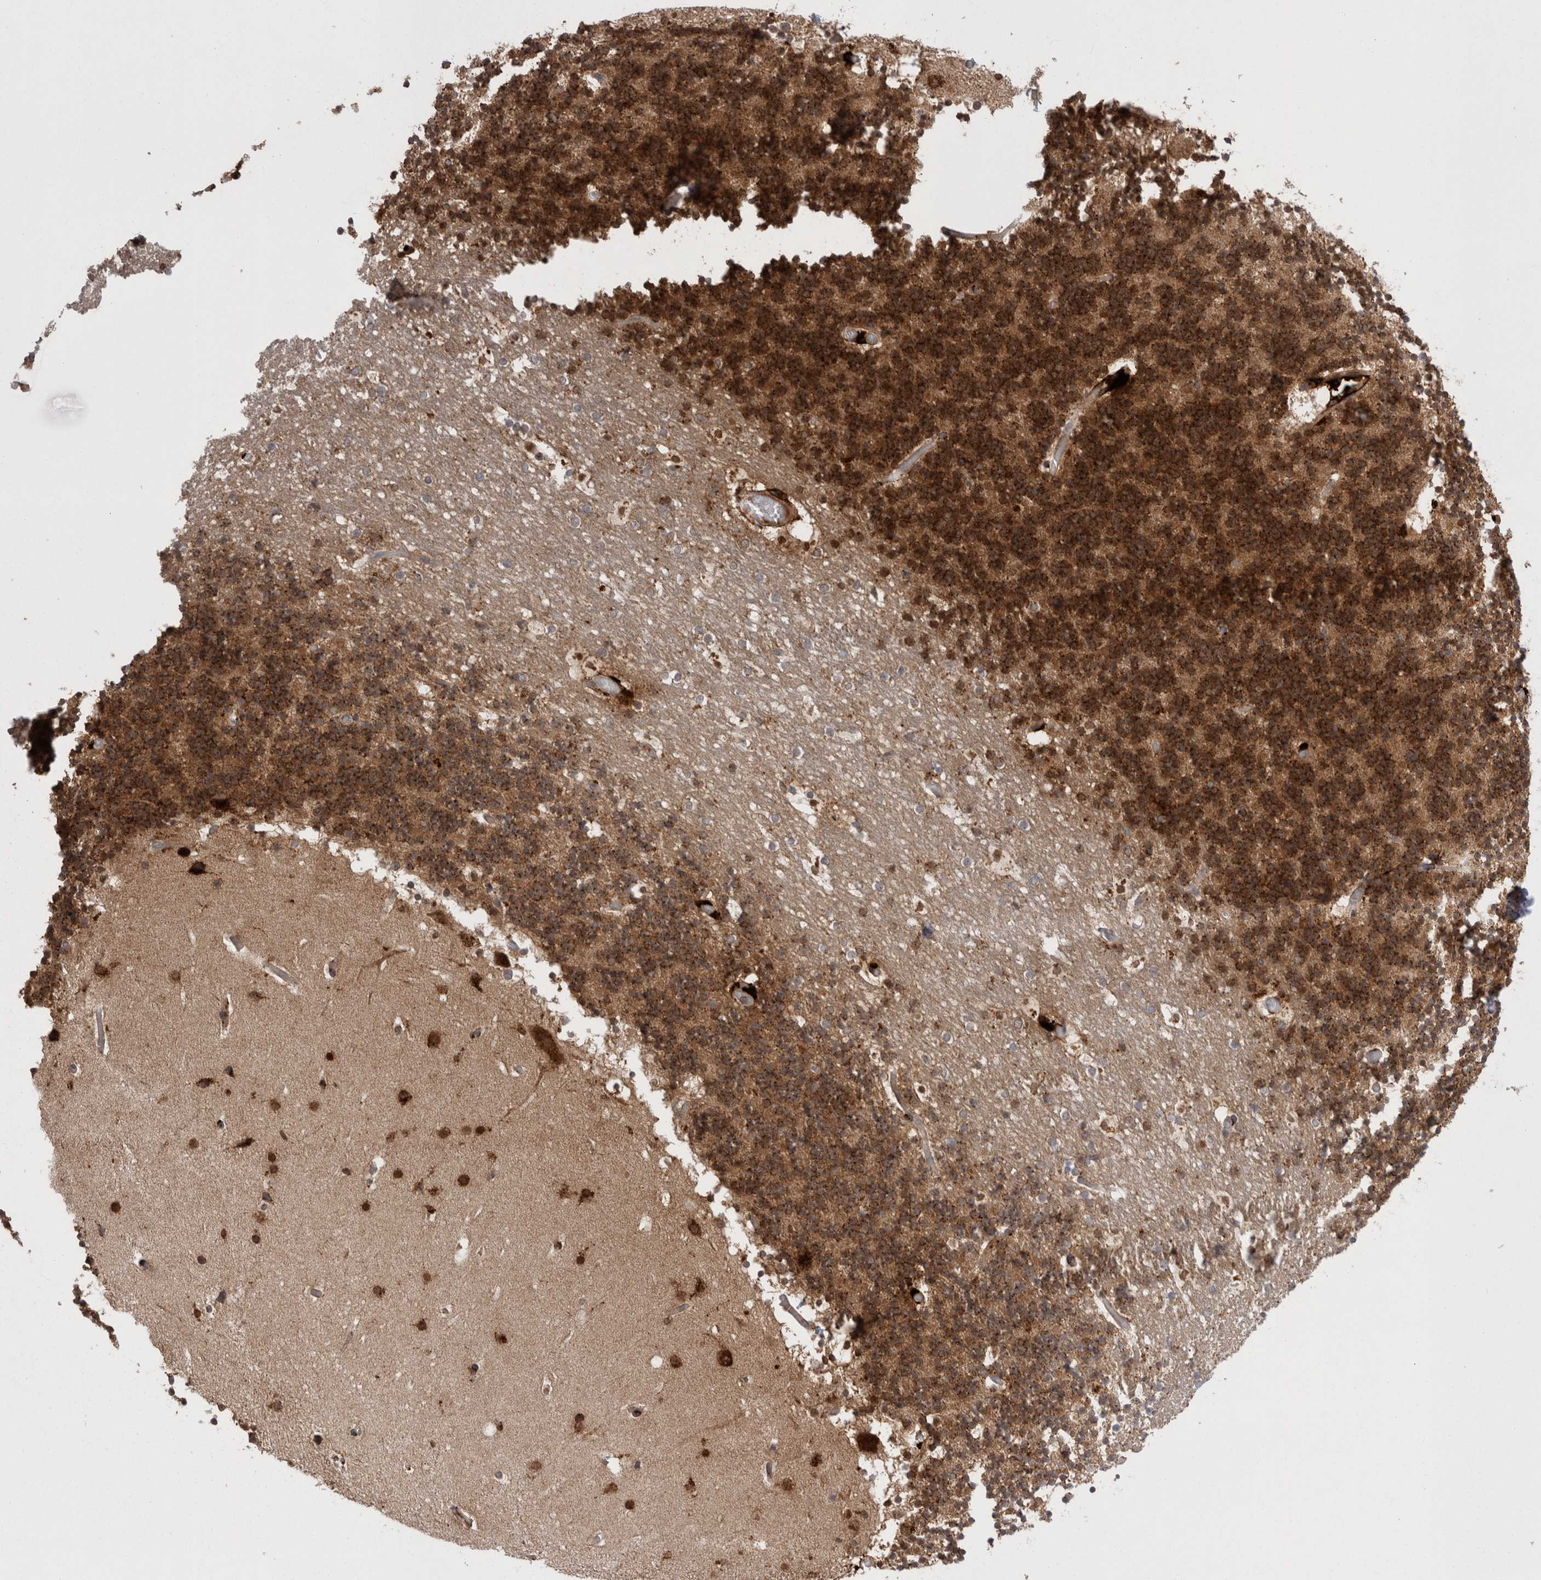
{"staining": {"intensity": "strong", "quantity": "25%-75%", "location": "cytoplasmic/membranous"}, "tissue": "cerebellum", "cell_type": "Cells in granular layer", "image_type": "normal", "snomed": [{"axis": "morphology", "description": "Normal tissue, NOS"}, {"axis": "topography", "description": "Cerebellum"}], "caption": "Protein expression analysis of benign cerebellum exhibits strong cytoplasmic/membranous expression in about 25%-75% of cells in granular layer. (Stains: DAB in brown, nuclei in blue, Microscopy: brightfield microscopy at high magnification).", "gene": "EPDR1", "patient": {"sex": "male", "age": 57}}